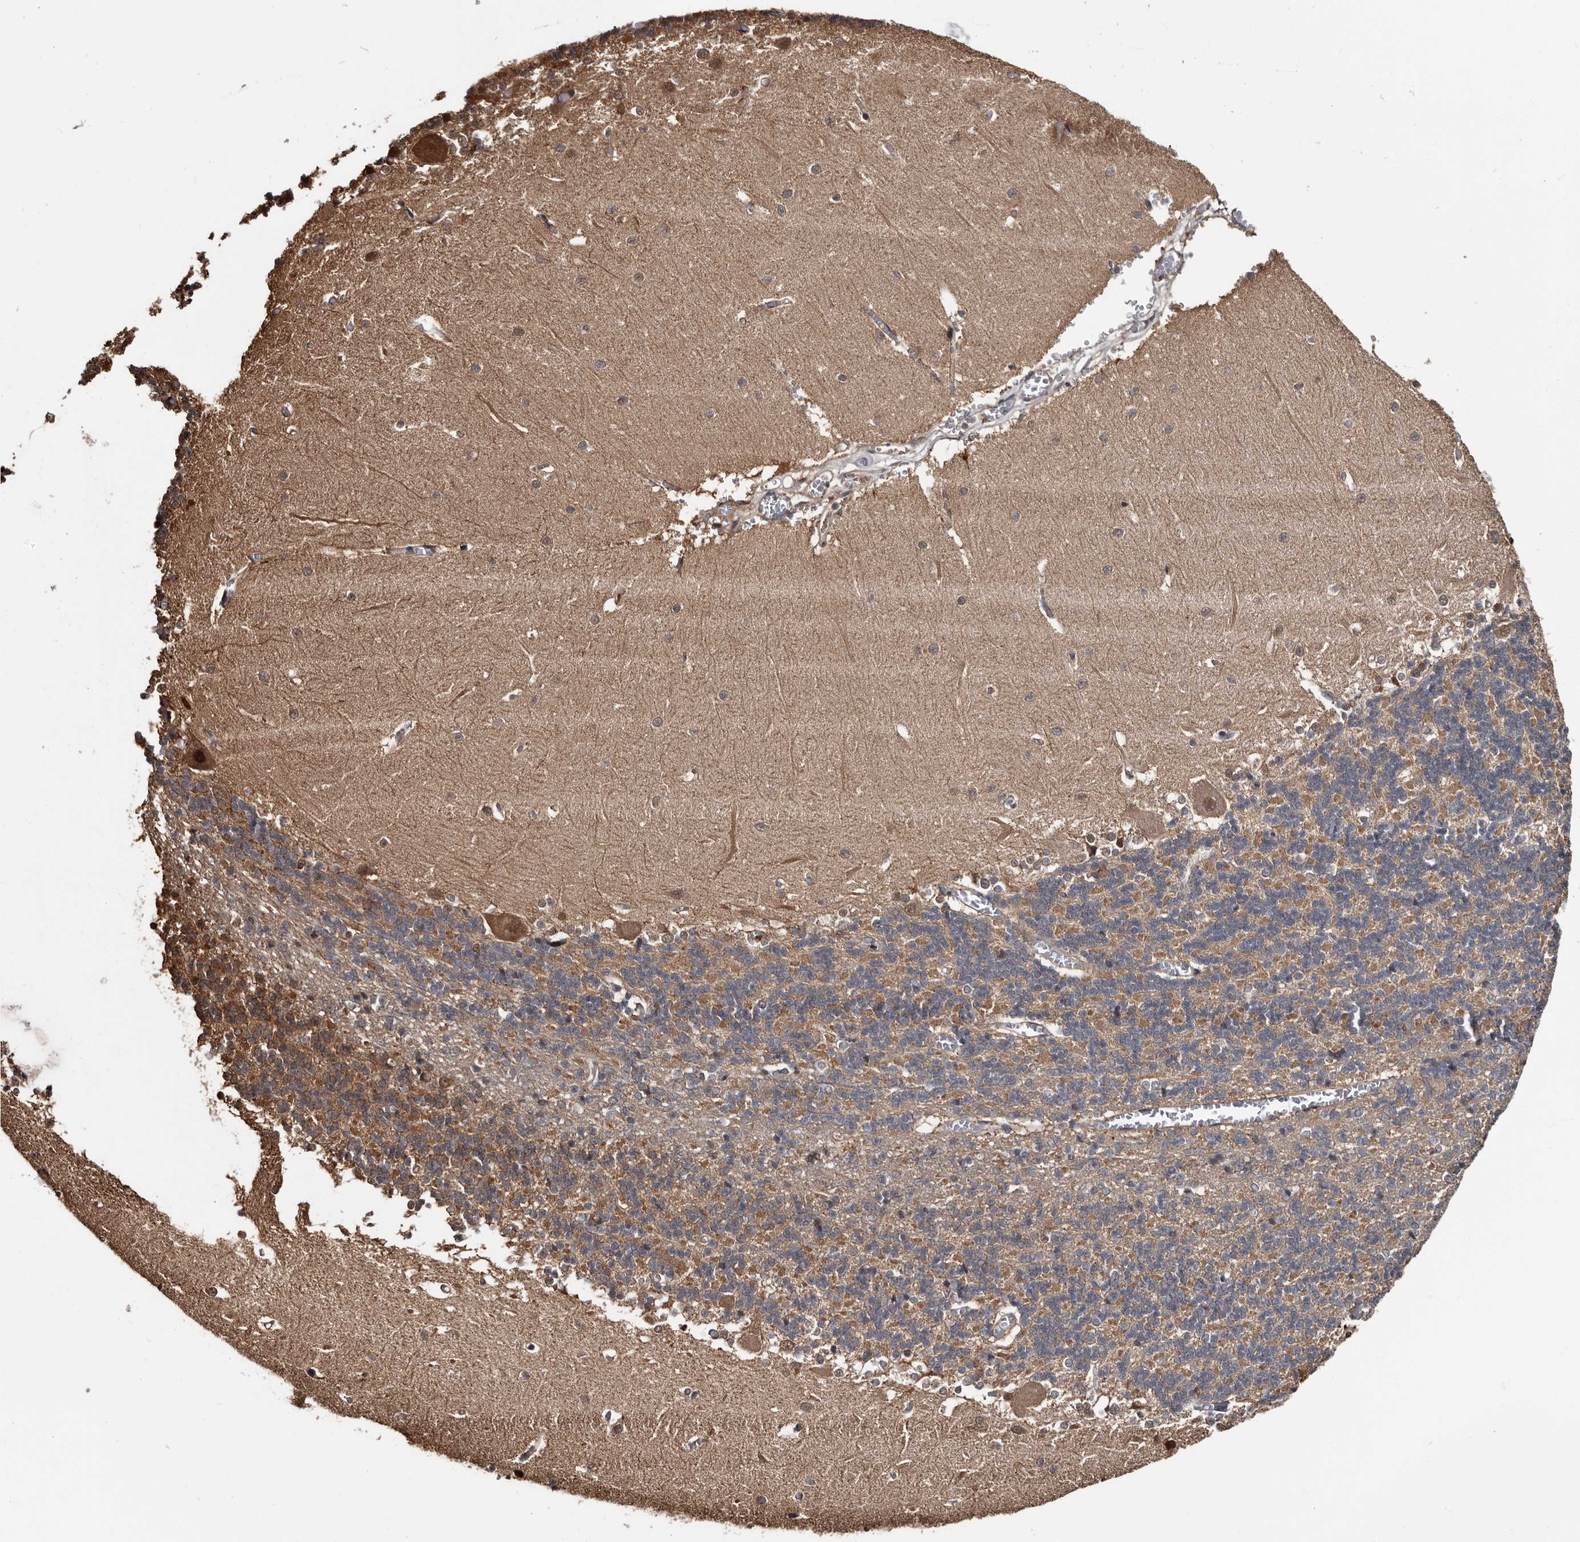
{"staining": {"intensity": "moderate", "quantity": ">75%", "location": "cytoplasmic/membranous"}, "tissue": "cerebellum", "cell_type": "Cells in granular layer", "image_type": "normal", "snomed": [{"axis": "morphology", "description": "Normal tissue, NOS"}, {"axis": "topography", "description": "Cerebellum"}], "caption": "Unremarkable cerebellum was stained to show a protein in brown. There is medium levels of moderate cytoplasmic/membranous positivity in approximately >75% of cells in granular layer. (IHC, brightfield microscopy, high magnification).", "gene": "TTI2", "patient": {"sex": "male", "age": 37}}